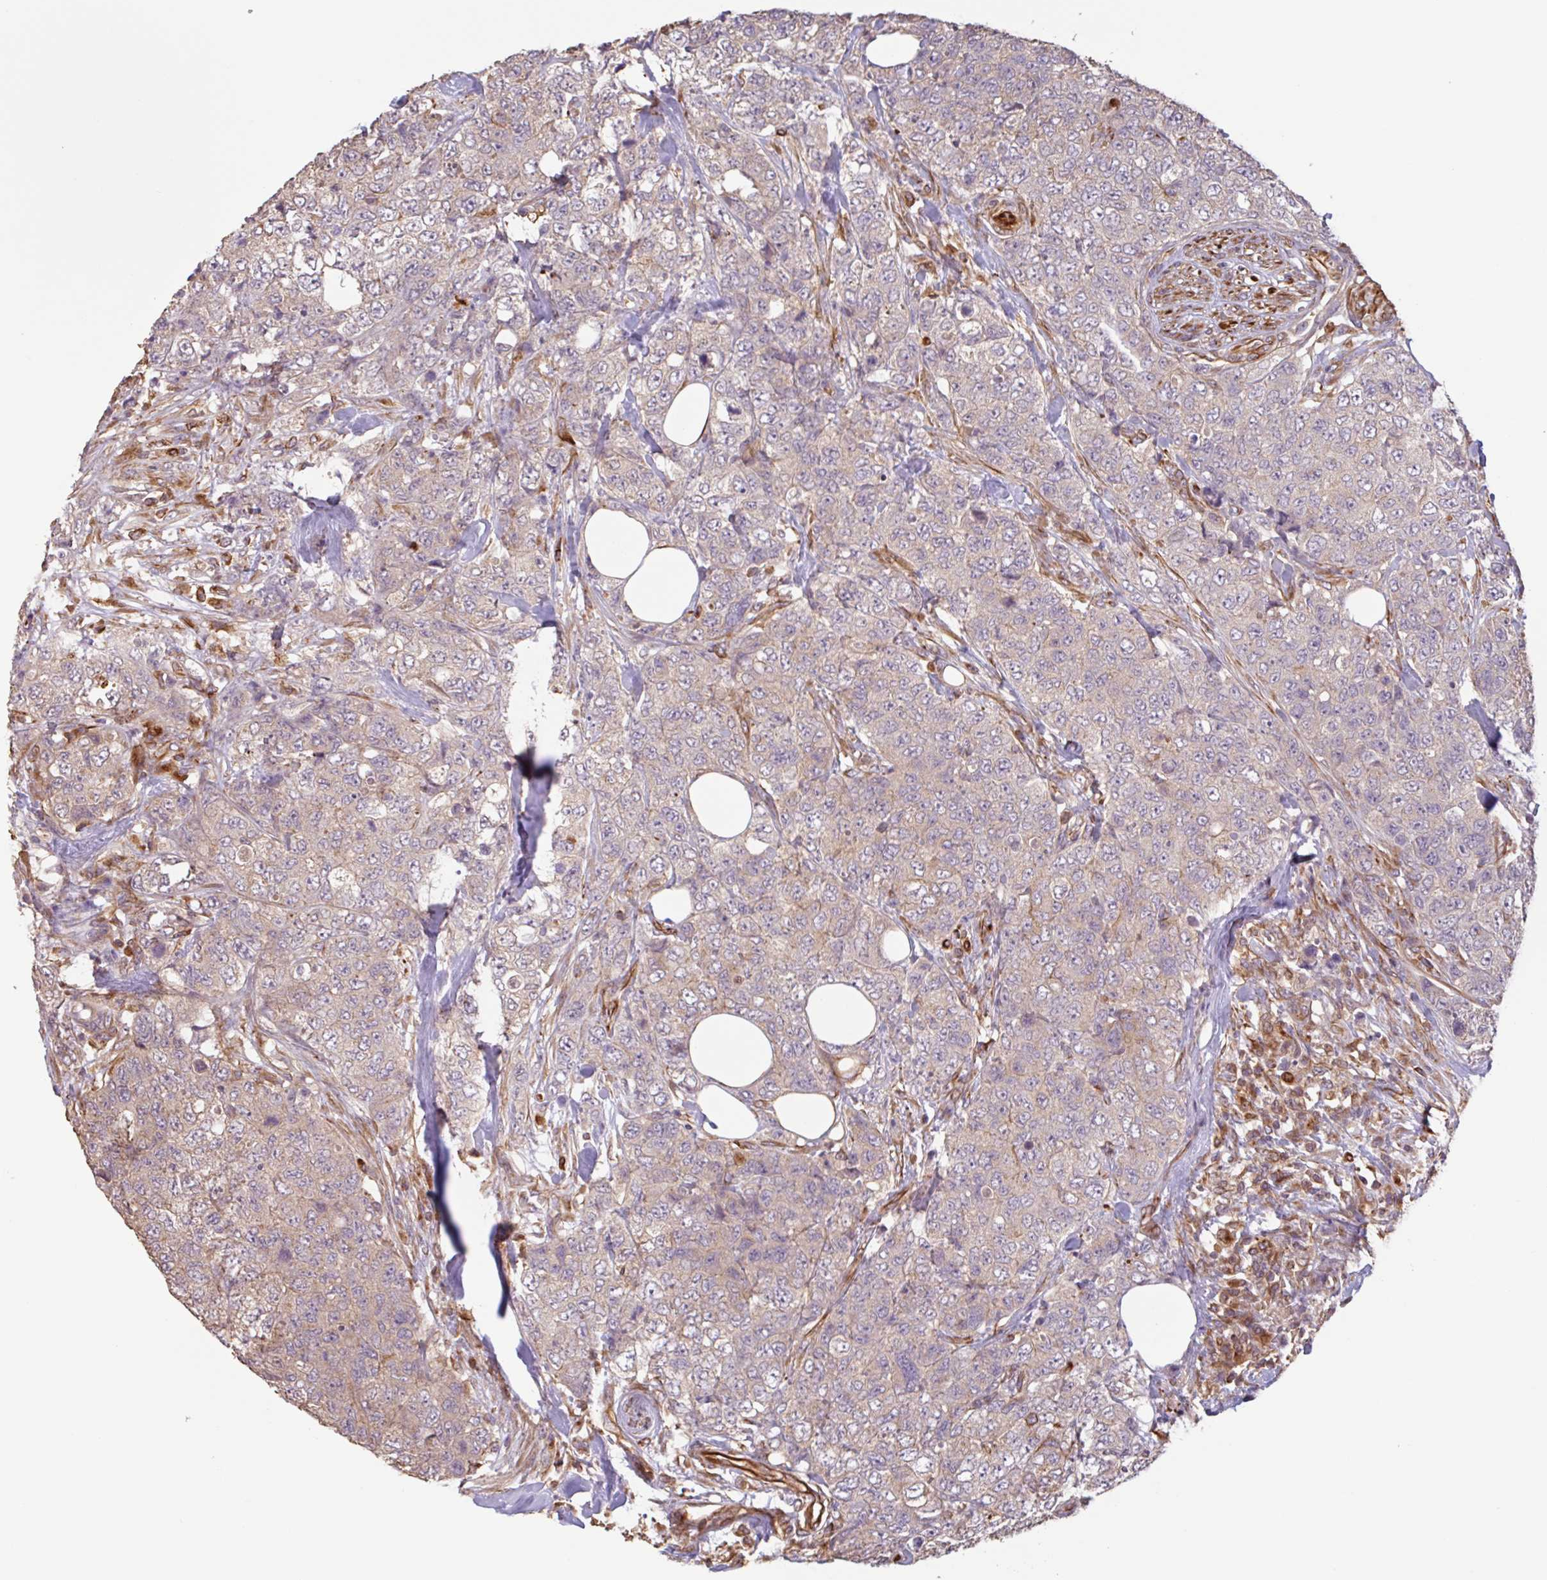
{"staining": {"intensity": "weak", "quantity": "25%-75%", "location": "cytoplasmic/membranous"}, "tissue": "urothelial cancer", "cell_type": "Tumor cells", "image_type": "cancer", "snomed": [{"axis": "morphology", "description": "Urothelial carcinoma, High grade"}, {"axis": "topography", "description": "Urinary bladder"}], "caption": "Immunohistochemical staining of human urothelial carcinoma (high-grade) exhibits low levels of weak cytoplasmic/membranous protein expression in approximately 25%-75% of tumor cells. (DAB = brown stain, brightfield microscopy at high magnification).", "gene": "ZNF790", "patient": {"sex": "female", "age": 78}}